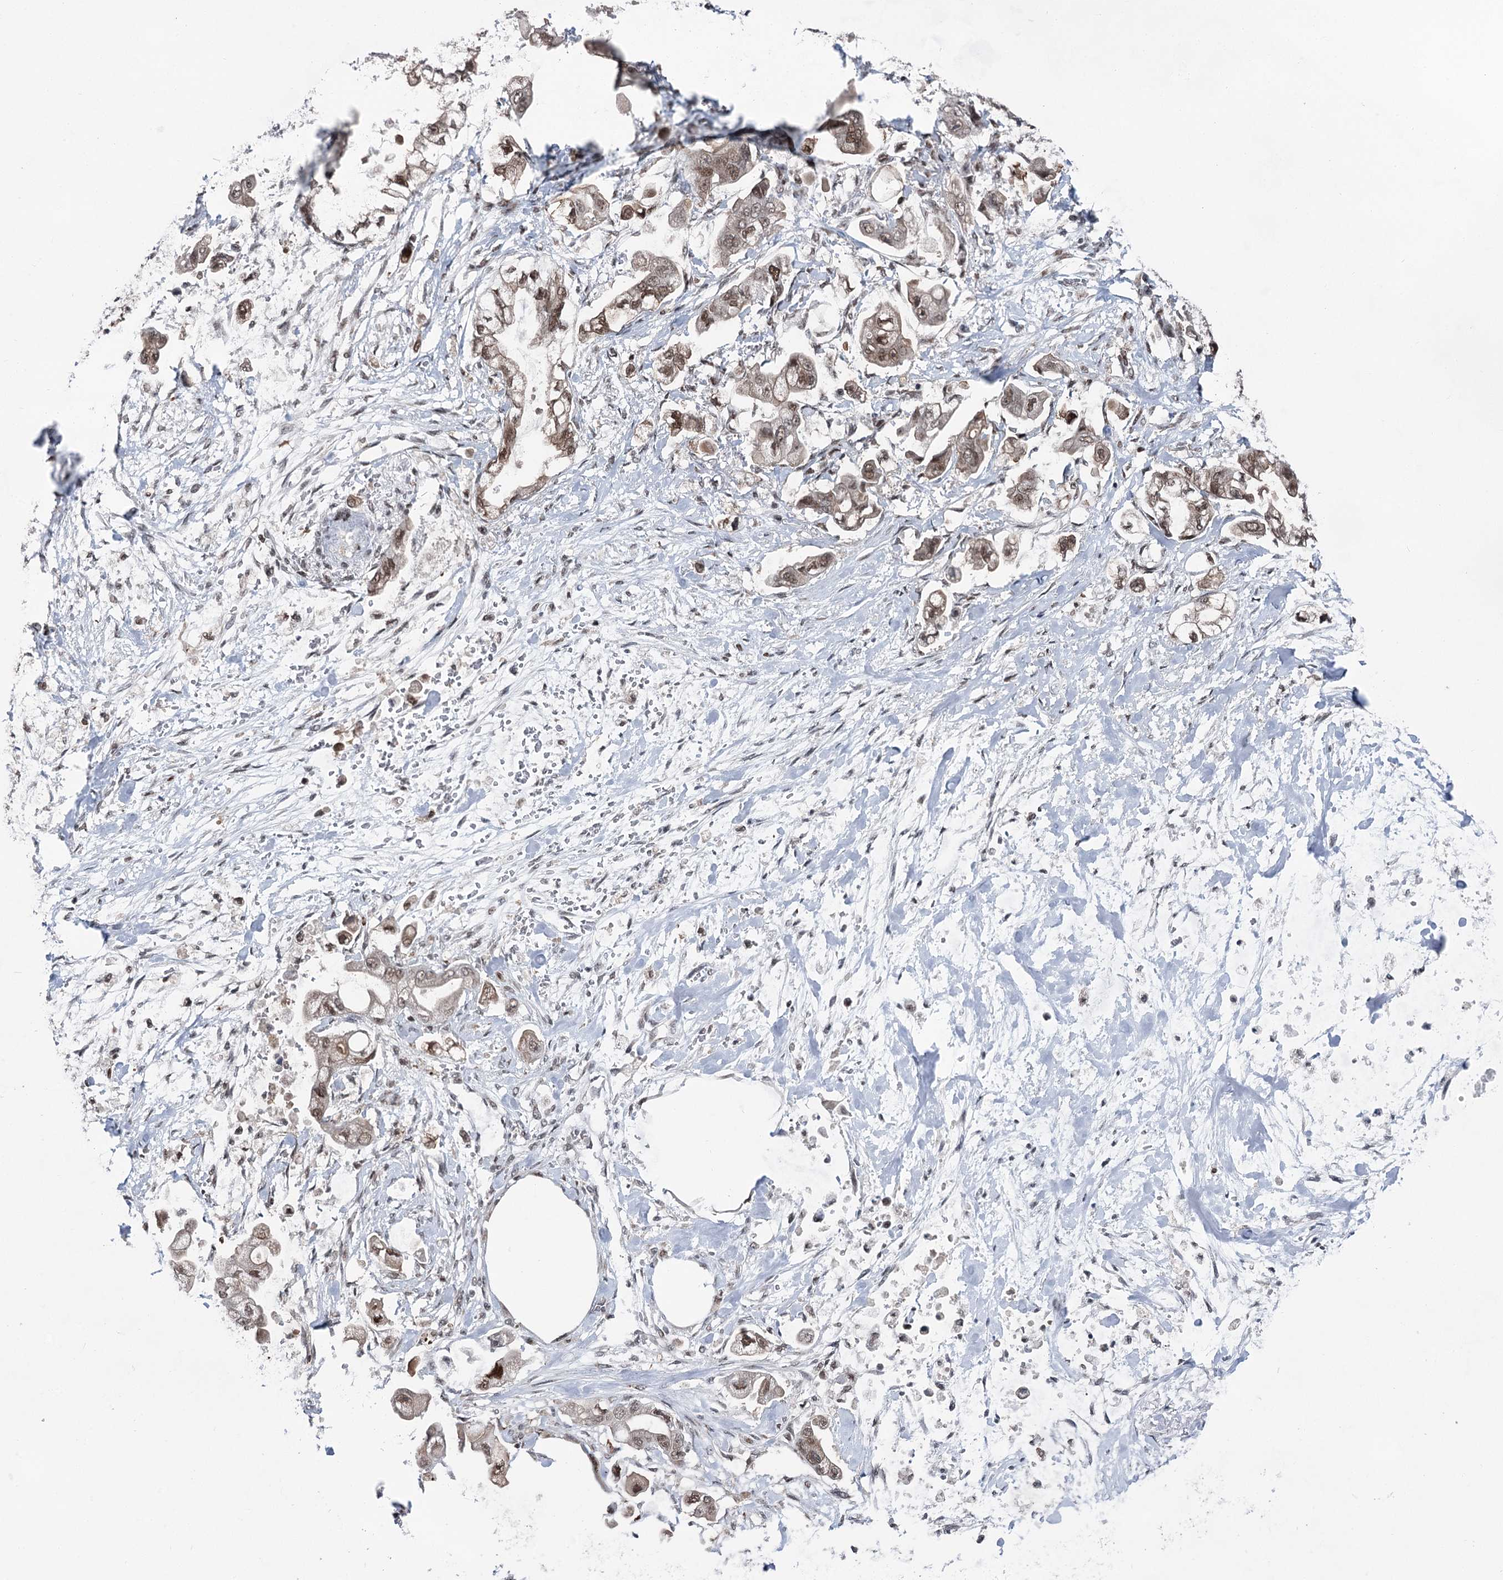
{"staining": {"intensity": "moderate", "quantity": ">75%", "location": "nuclear"}, "tissue": "stomach cancer", "cell_type": "Tumor cells", "image_type": "cancer", "snomed": [{"axis": "morphology", "description": "Adenocarcinoma, NOS"}, {"axis": "topography", "description": "Stomach"}], "caption": "An image of human stomach cancer stained for a protein exhibits moderate nuclear brown staining in tumor cells.", "gene": "ZCCHC8", "patient": {"sex": "male", "age": 62}}